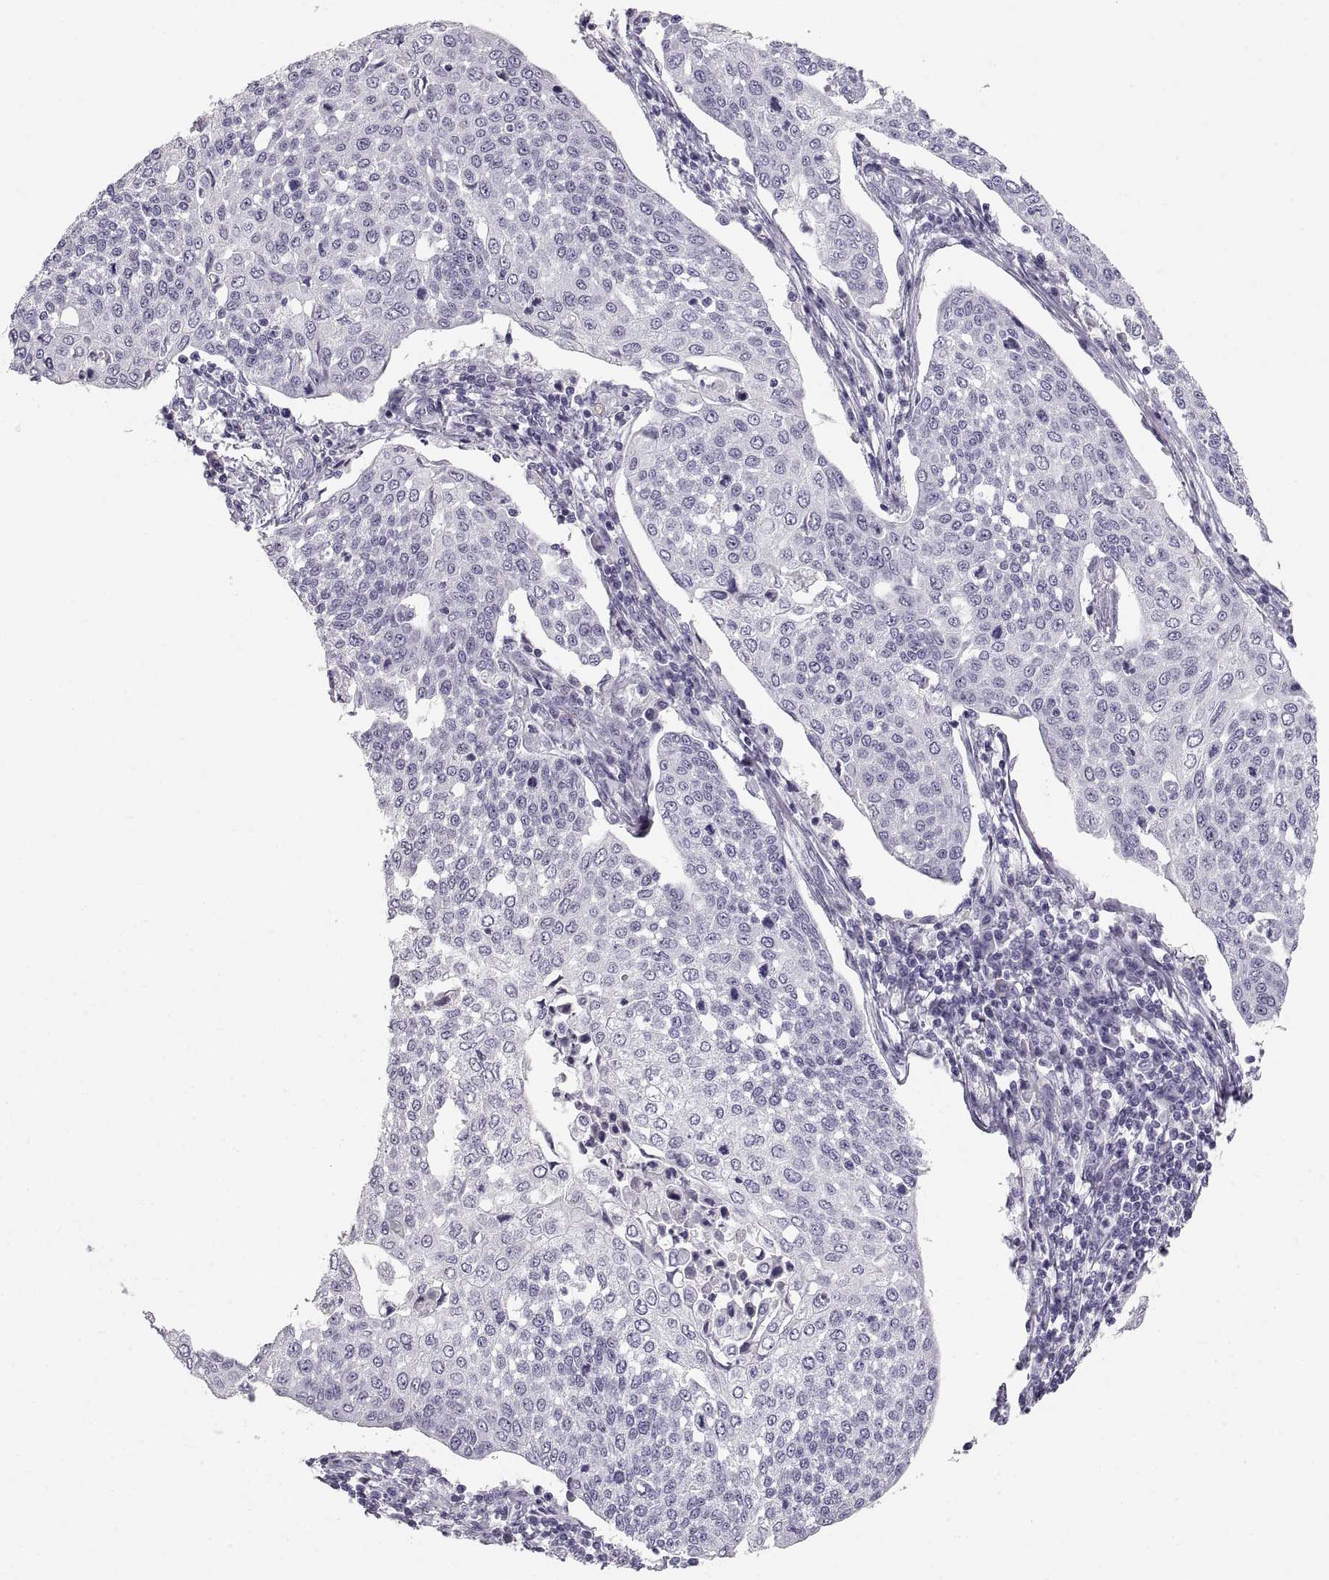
{"staining": {"intensity": "negative", "quantity": "none", "location": "none"}, "tissue": "cervical cancer", "cell_type": "Tumor cells", "image_type": "cancer", "snomed": [{"axis": "morphology", "description": "Squamous cell carcinoma, NOS"}, {"axis": "topography", "description": "Cervix"}], "caption": "Immunohistochemical staining of human cervical squamous cell carcinoma exhibits no significant staining in tumor cells.", "gene": "CRYAA", "patient": {"sex": "female", "age": 34}}